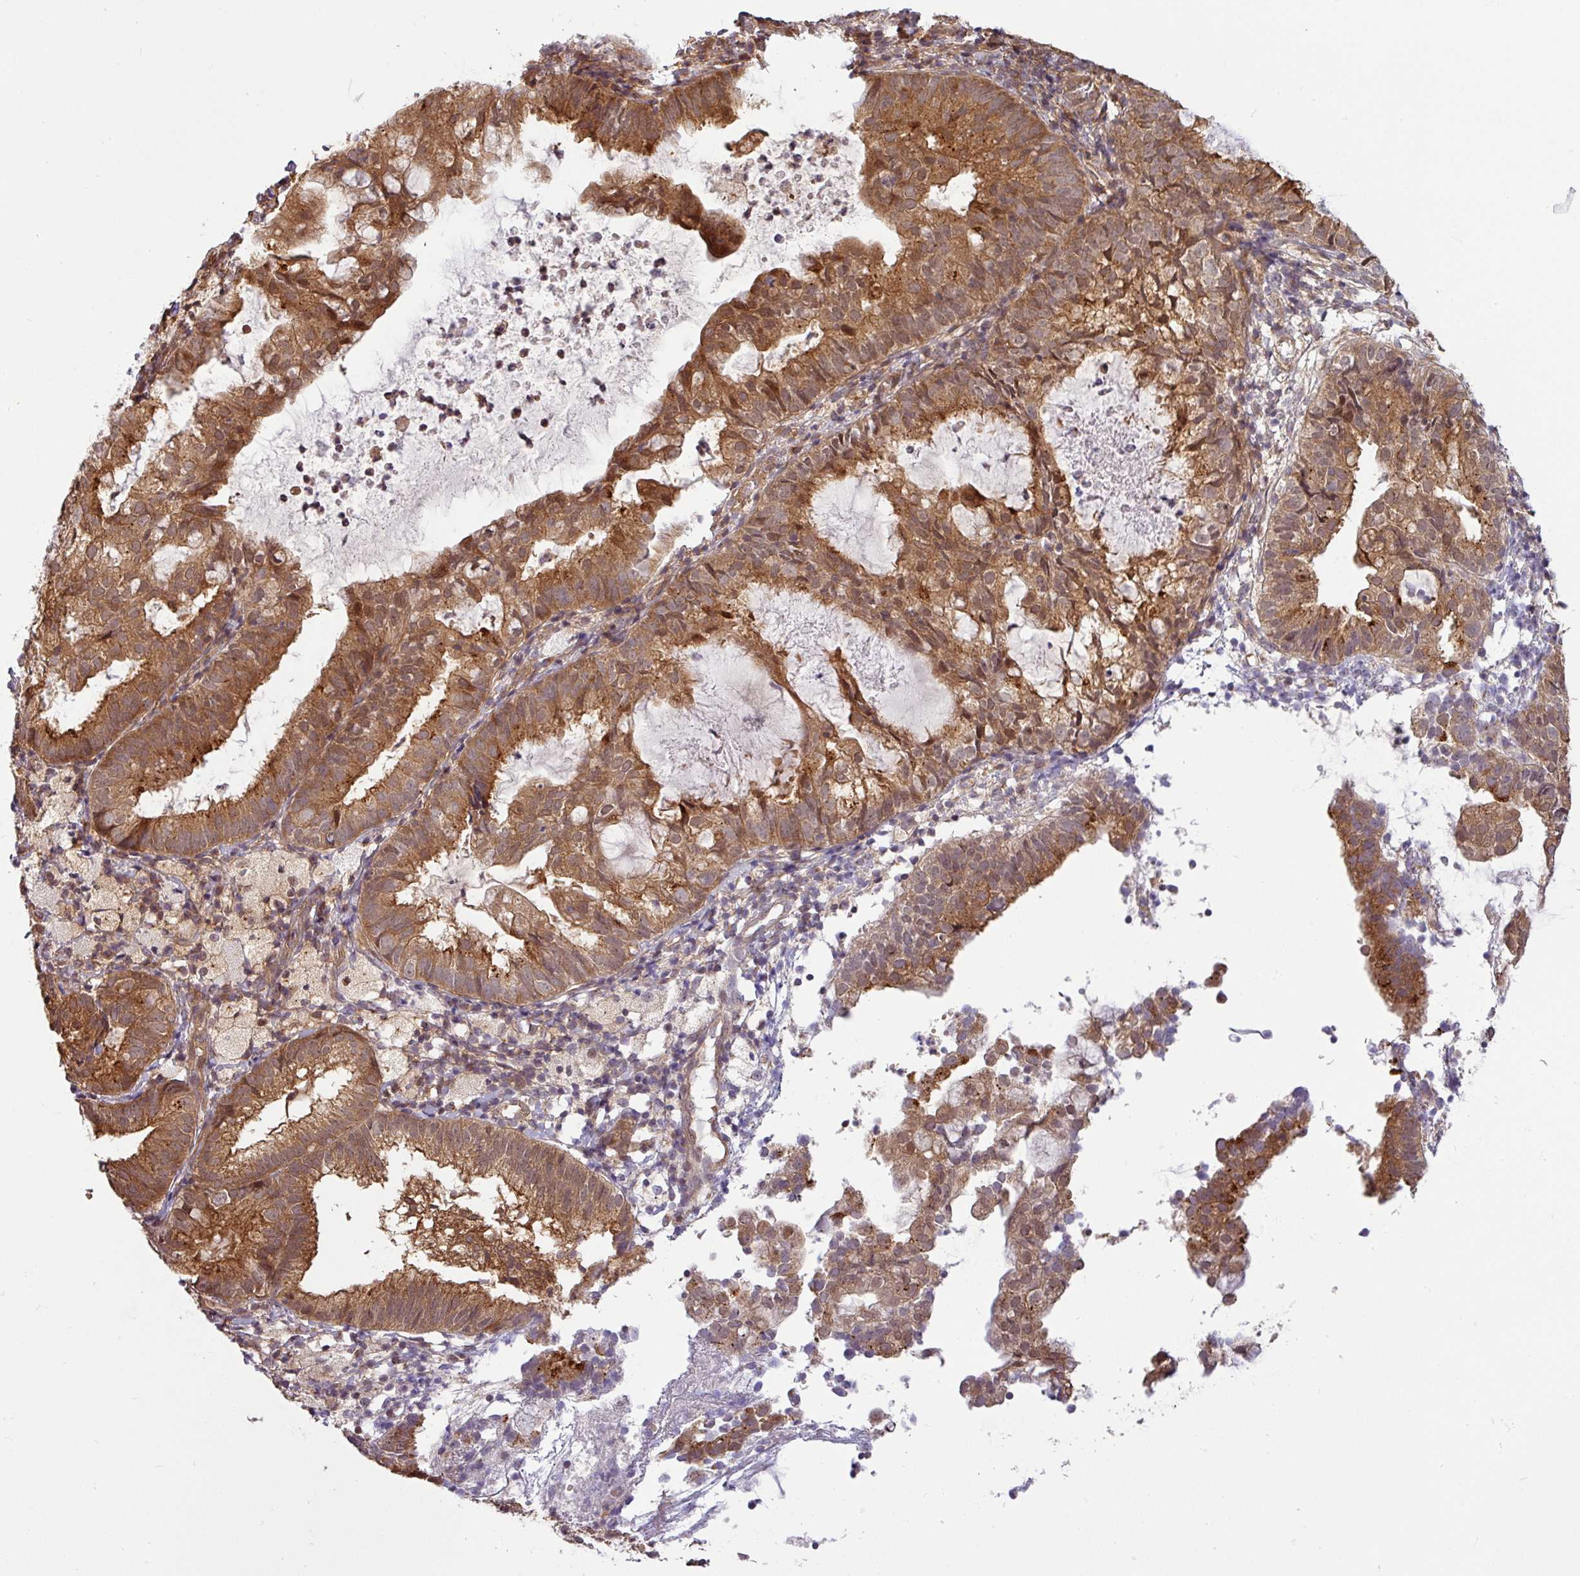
{"staining": {"intensity": "moderate", "quantity": ">75%", "location": "cytoplasmic/membranous,nuclear"}, "tissue": "endometrial cancer", "cell_type": "Tumor cells", "image_type": "cancer", "snomed": [{"axis": "morphology", "description": "Adenocarcinoma, NOS"}, {"axis": "topography", "description": "Endometrium"}], "caption": "Protein analysis of endometrial adenocarcinoma tissue demonstrates moderate cytoplasmic/membranous and nuclear staining in about >75% of tumor cells.", "gene": "SHB", "patient": {"sex": "female", "age": 80}}